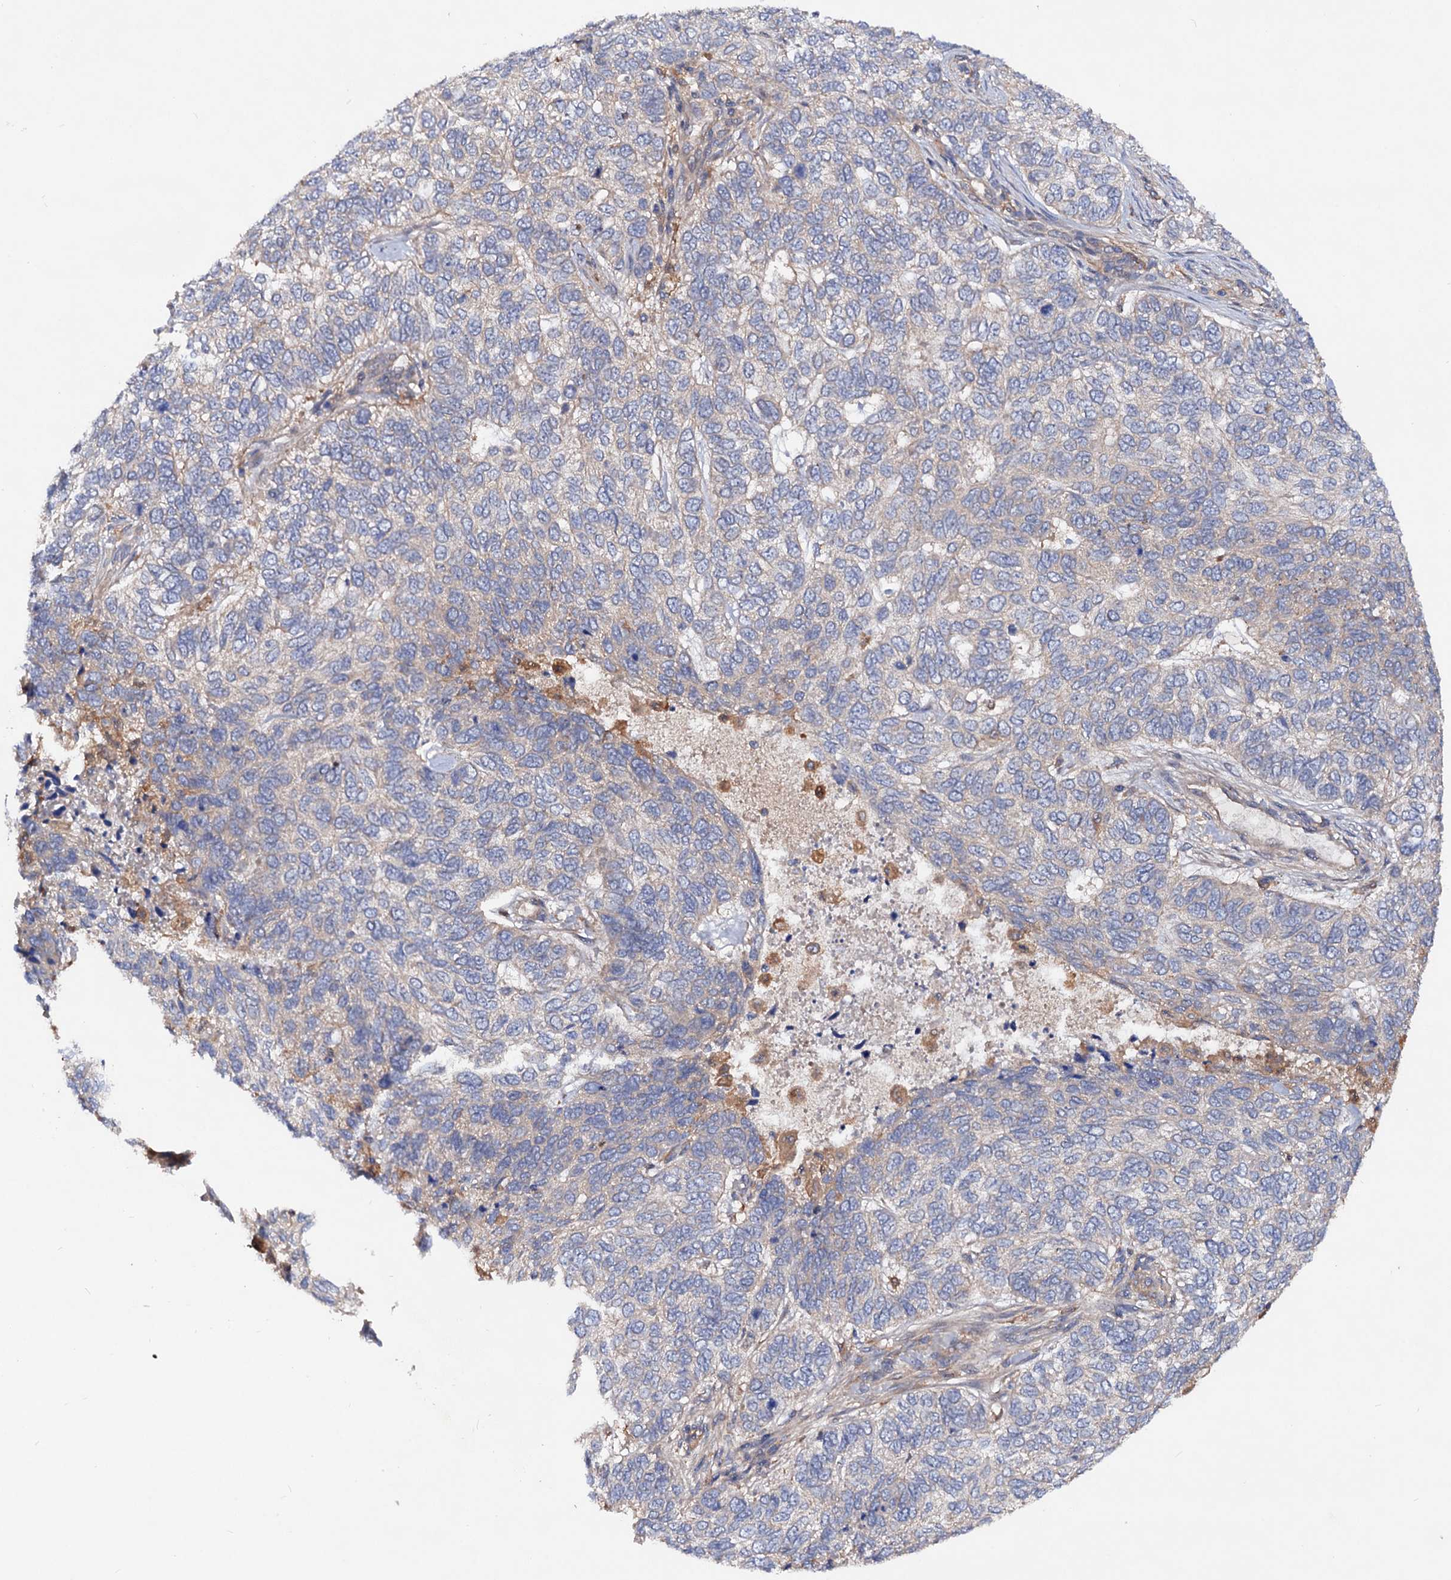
{"staining": {"intensity": "negative", "quantity": "none", "location": "none"}, "tissue": "skin cancer", "cell_type": "Tumor cells", "image_type": "cancer", "snomed": [{"axis": "morphology", "description": "Basal cell carcinoma"}, {"axis": "topography", "description": "Skin"}], "caption": "An immunohistochemistry histopathology image of skin basal cell carcinoma is shown. There is no staining in tumor cells of skin basal cell carcinoma.", "gene": "VPS29", "patient": {"sex": "female", "age": 65}}